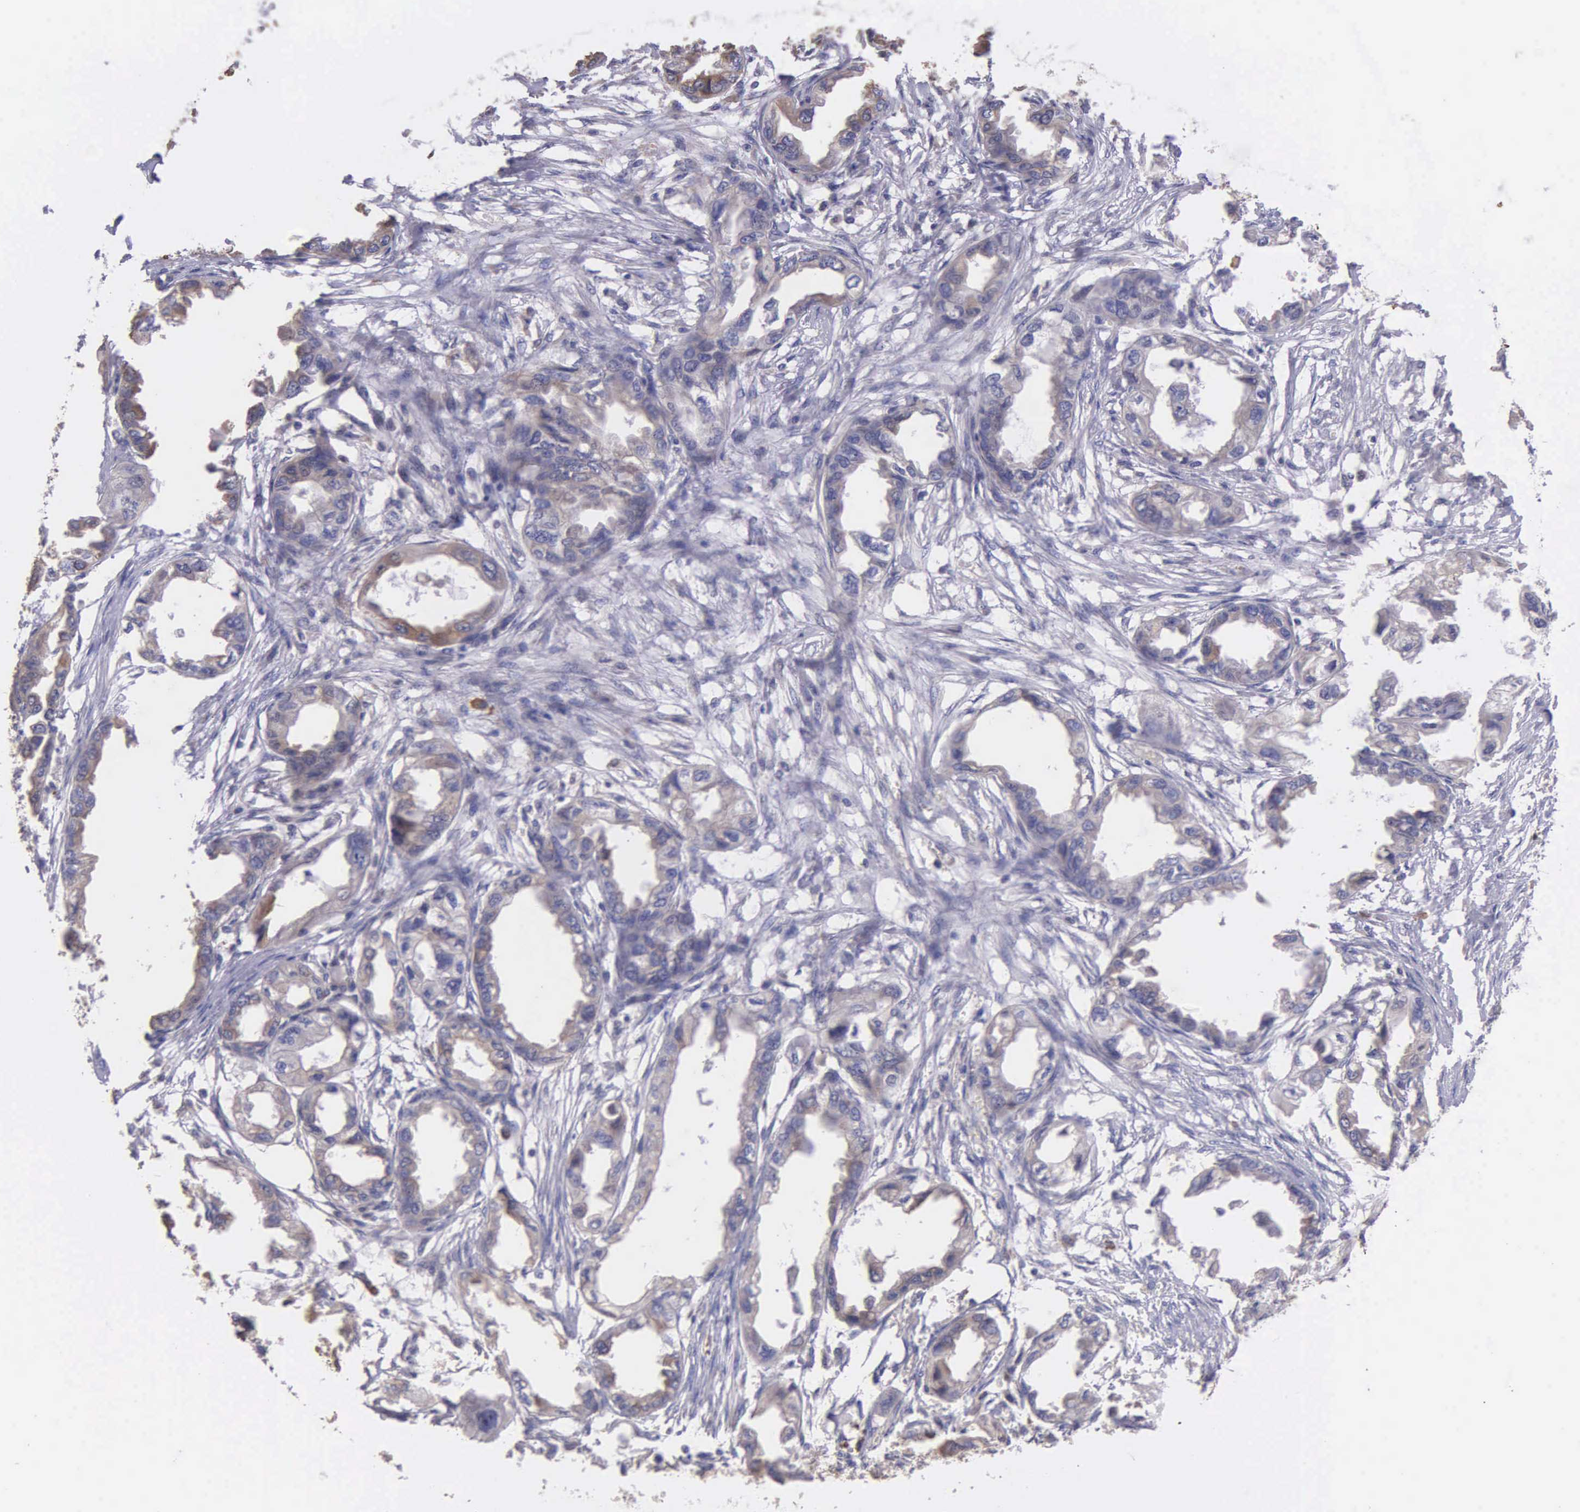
{"staining": {"intensity": "weak", "quantity": ">75%", "location": "cytoplasmic/membranous"}, "tissue": "endometrial cancer", "cell_type": "Tumor cells", "image_type": "cancer", "snomed": [{"axis": "morphology", "description": "Adenocarcinoma, NOS"}, {"axis": "topography", "description": "Endometrium"}], "caption": "IHC histopathology image of endometrial adenocarcinoma stained for a protein (brown), which demonstrates low levels of weak cytoplasmic/membranous staining in about >75% of tumor cells.", "gene": "ZC3H12B", "patient": {"sex": "female", "age": 67}}